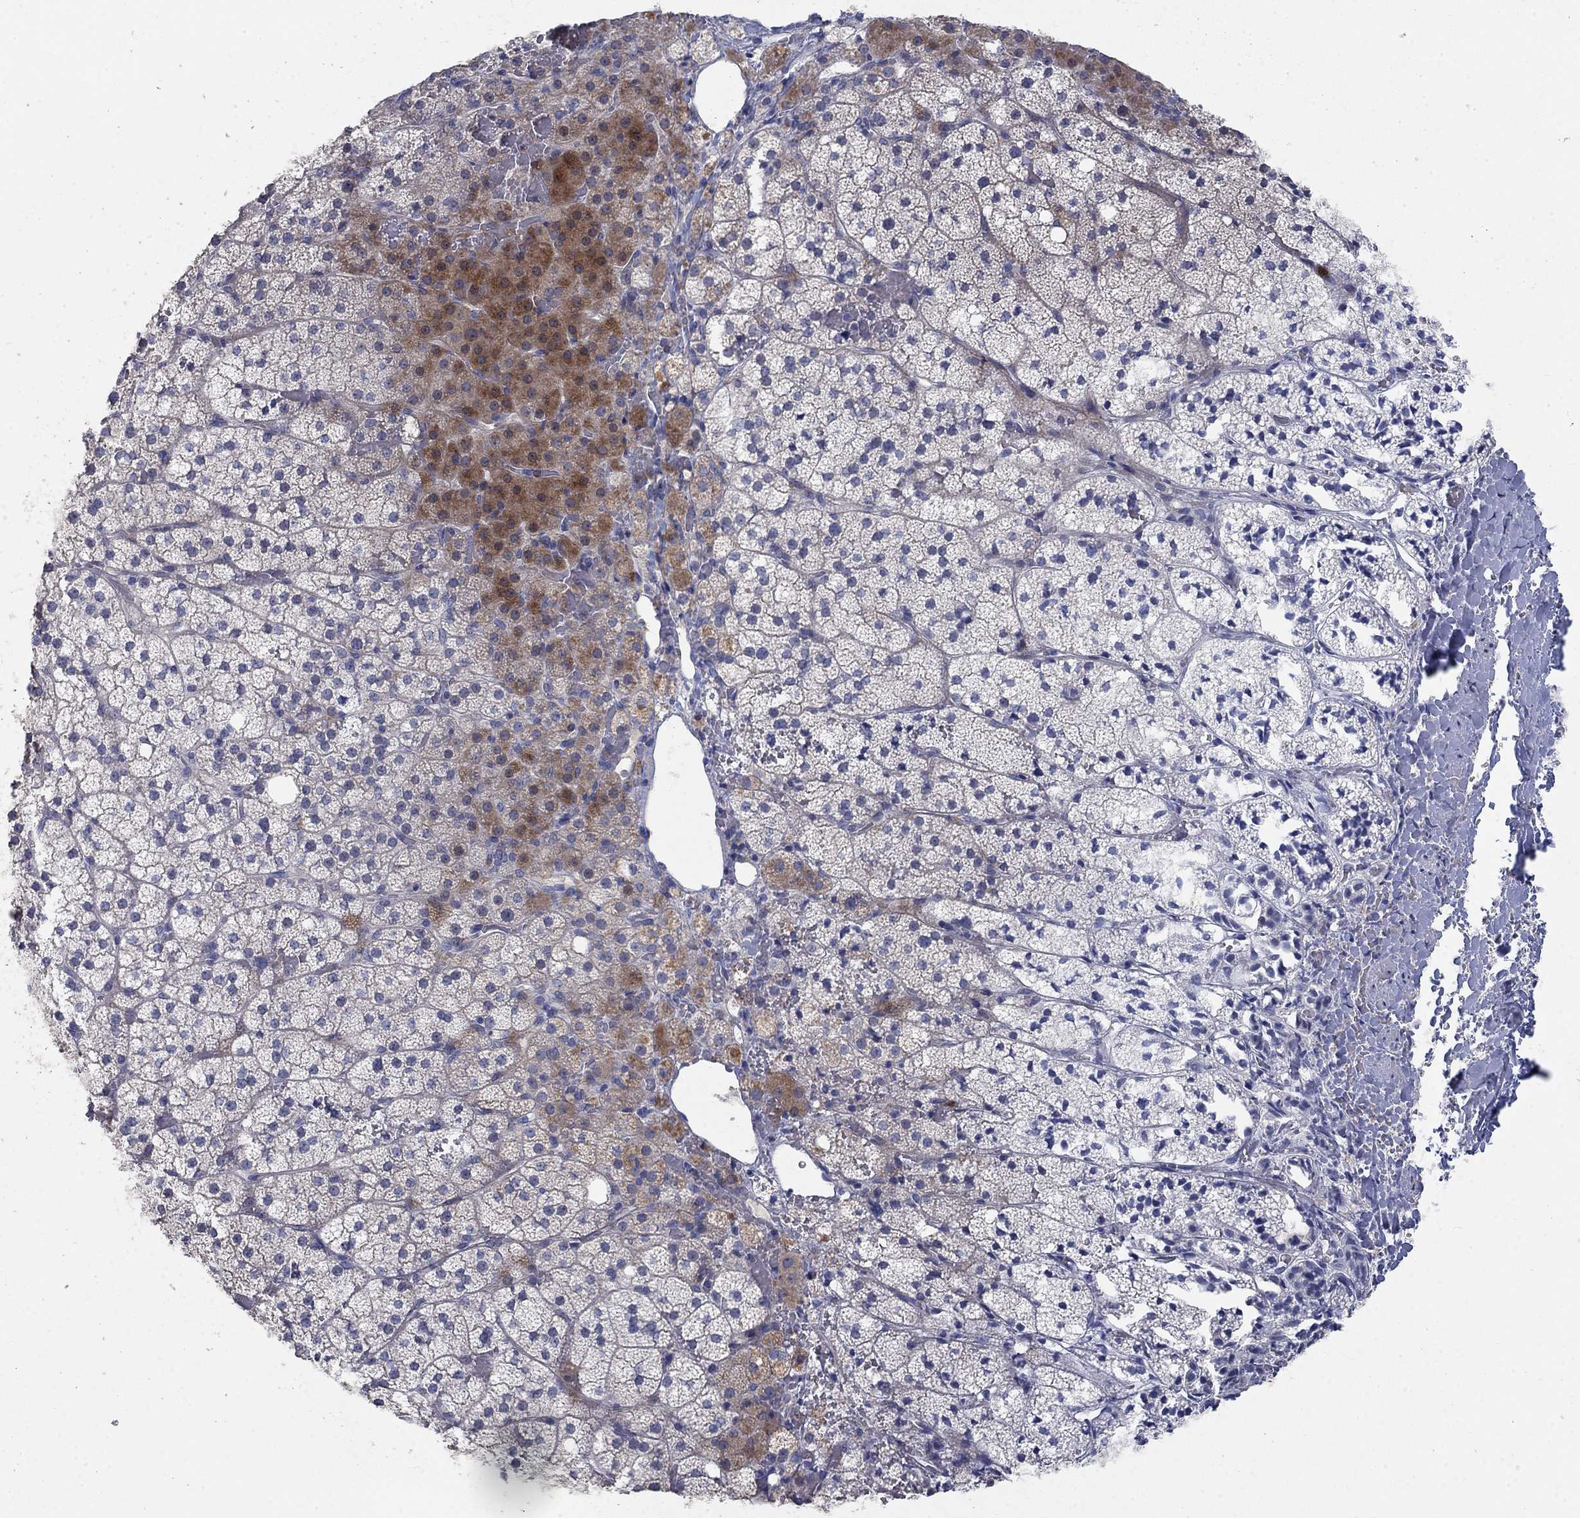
{"staining": {"intensity": "strong", "quantity": "<25%", "location": "cytoplasmic/membranous"}, "tissue": "adrenal gland", "cell_type": "Glandular cells", "image_type": "normal", "snomed": [{"axis": "morphology", "description": "Normal tissue, NOS"}, {"axis": "topography", "description": "Adrenal gland"}], "caption": "Glandular cells exhibit medium levels of strong cytoplasmic/membranous expression in about <25% of cells in normal human adrenal gland.", "gene": "TMEM249", "patient": {"sex": "male", "age": 53}}